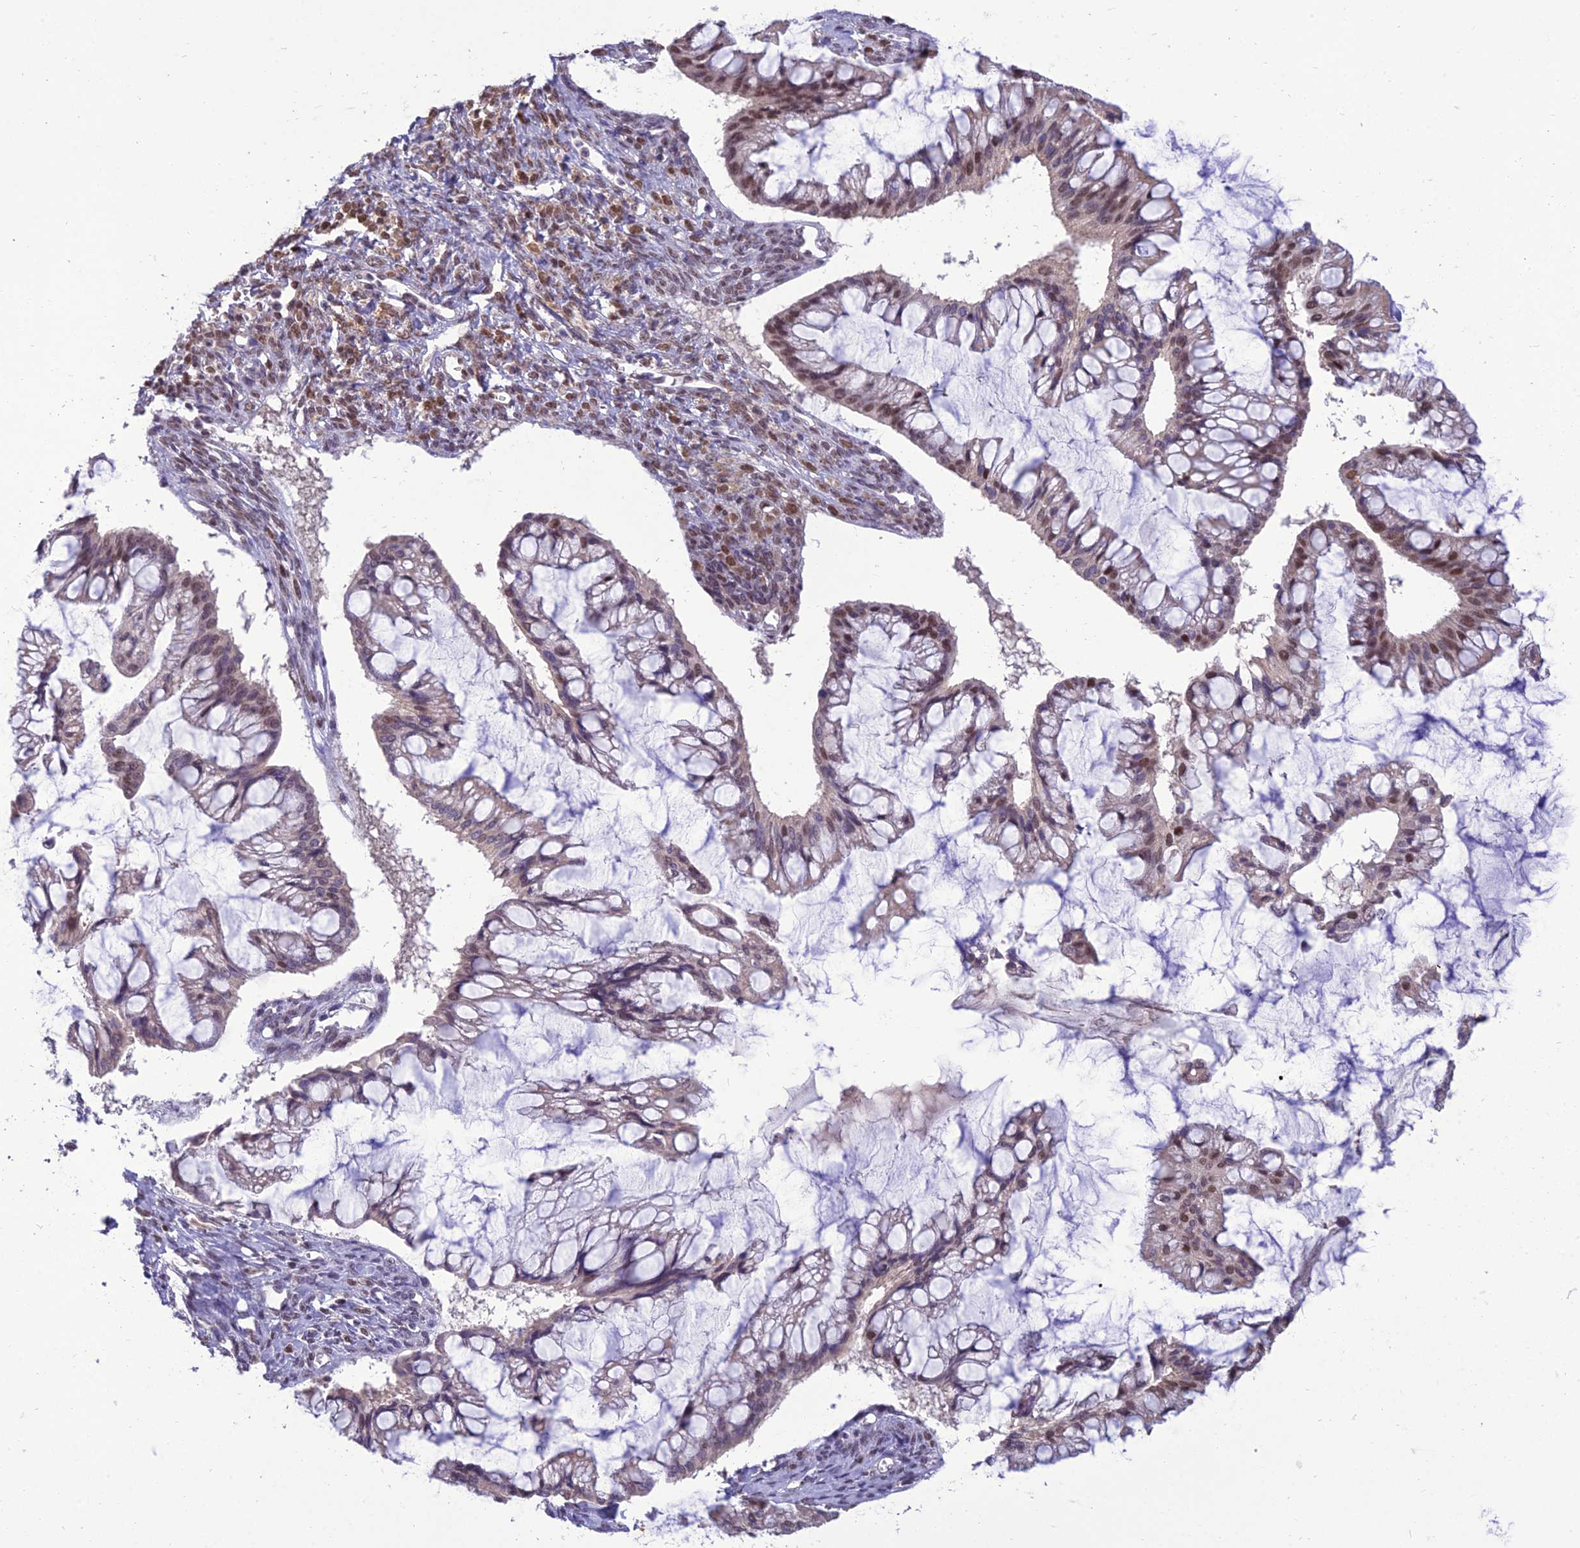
{"staining": {"intensity": "moderate", "quantity": "25%-75%", "location": "nuclear"}, "tissue": "ovarian cancer", "cell_type": "Tumor cells", "image_type": "cancer", "snomed": [{"axis": "morphology", "description": "Cystadenocarcinoma, mucinous, NOS"}, {"axis": "topography", "description": "Ovary"}], "caption": "Brown immunohistochemical staining in mucinous cystadenocarcinoma (ovarian) displays moderate nuclear expression in about 25%-75% of tumor cells.", "gene": "RANBP3", "patient": {"sex": "female", "age": 73}}